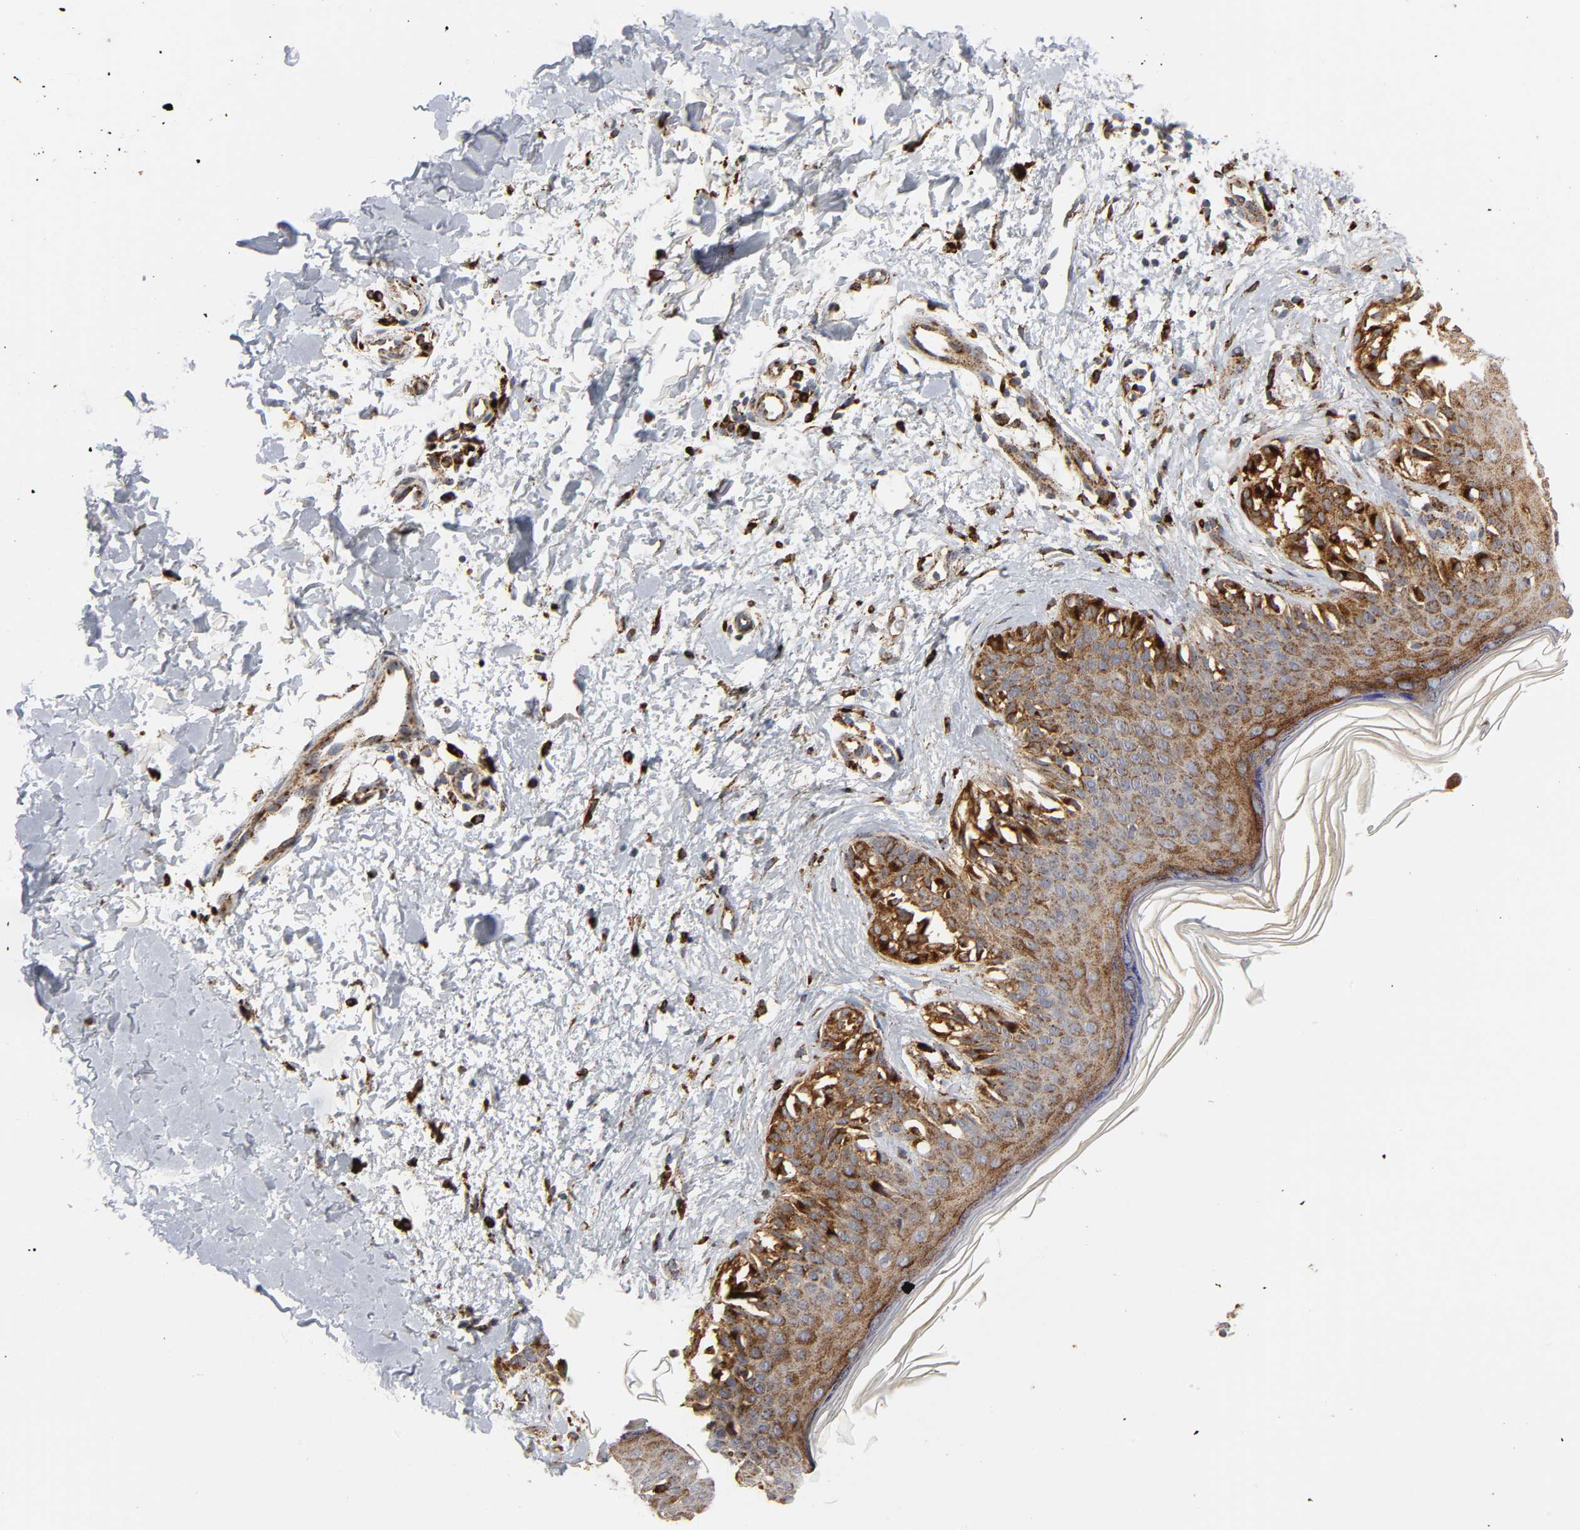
{"staining": {"intensity": "moderate", "quantity": ">75%", "location": "cytoplasmic/membranous"}, "tissue": "melanoma", "cell_type": "Tumor cells", "image_type": "cancer", "snomed": [{"axis": "morphology", "description": "Normal tissue, NOS"}, {"axis": "morphology", "description": "Malignant melanoma, NOS"}, {"axis": "topography", "description": "Skin"}], "caption": "Immunohistochemistry staining of melanoma, which demonstrates medium levels of moderate cytoplasmic/membranous staining in about >75% of tumor cells indicating moderate cytoplasmic/membranous protein expression. The staining was performed using DAB (brown) for protein detection and nuclei were counterstained in hematoxylin (blue).", "gene": "PSAP", "patient": {"sex": "male", "age": 83}}